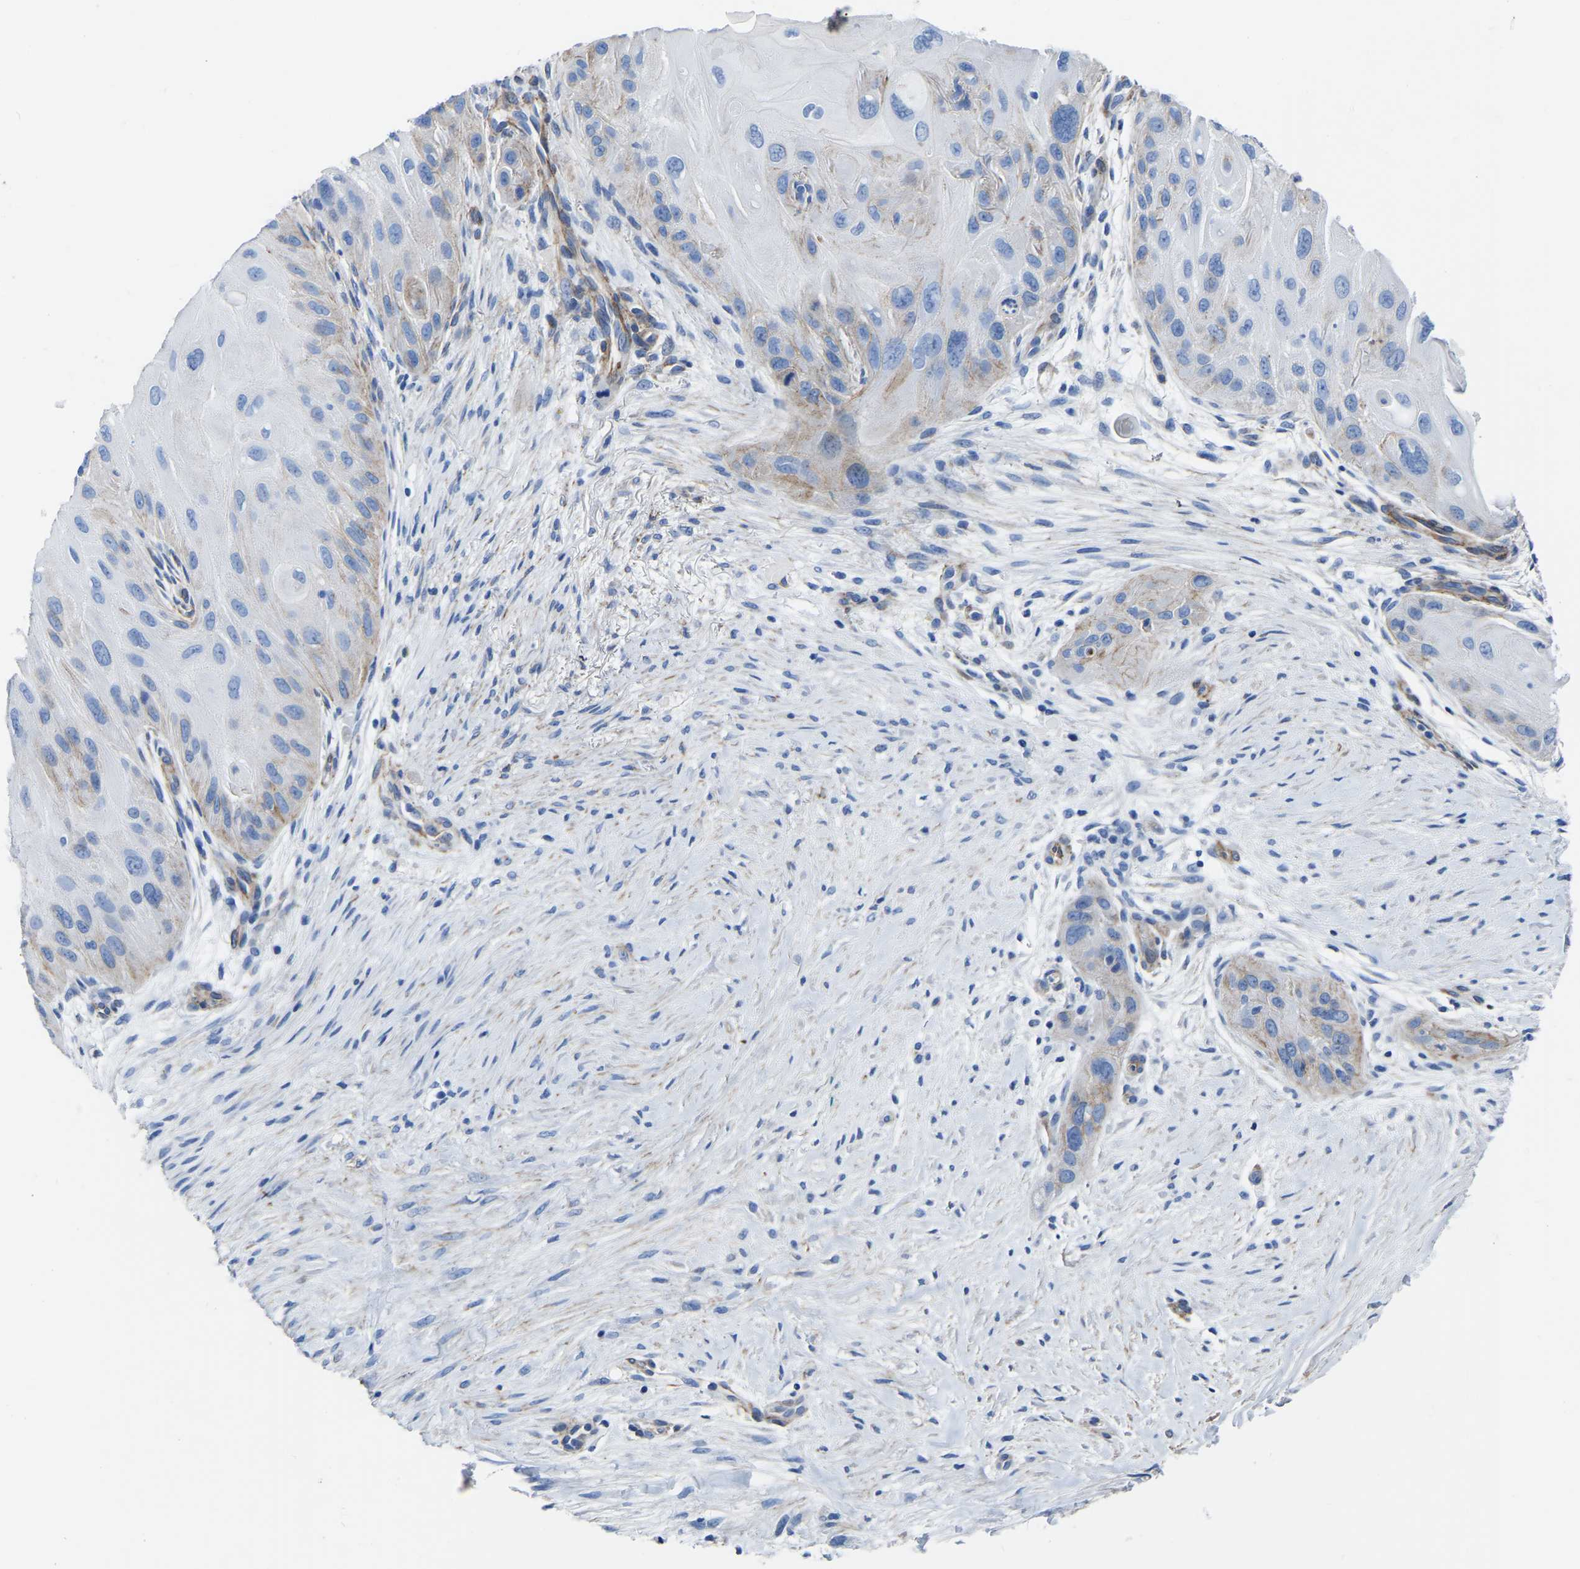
{"staining": {"intensity": "weak", "quantity": "<25%", "location": "cytoplasmic/membranous"}, "tissue": "skin cancer", "cell_type": "Tumor cells", "image_type": "cancer", "snomed": [{"axis": "morphology", "description": "Squamous cell carcinoma, NOS"}, {"axis": "topography", "description": "Skin"}], "caption": "Tumor cells are negative for brown protein staining in skin cancer.", "gene": "SLC45A3", "patient": {"sex": "female", "age": 77}}